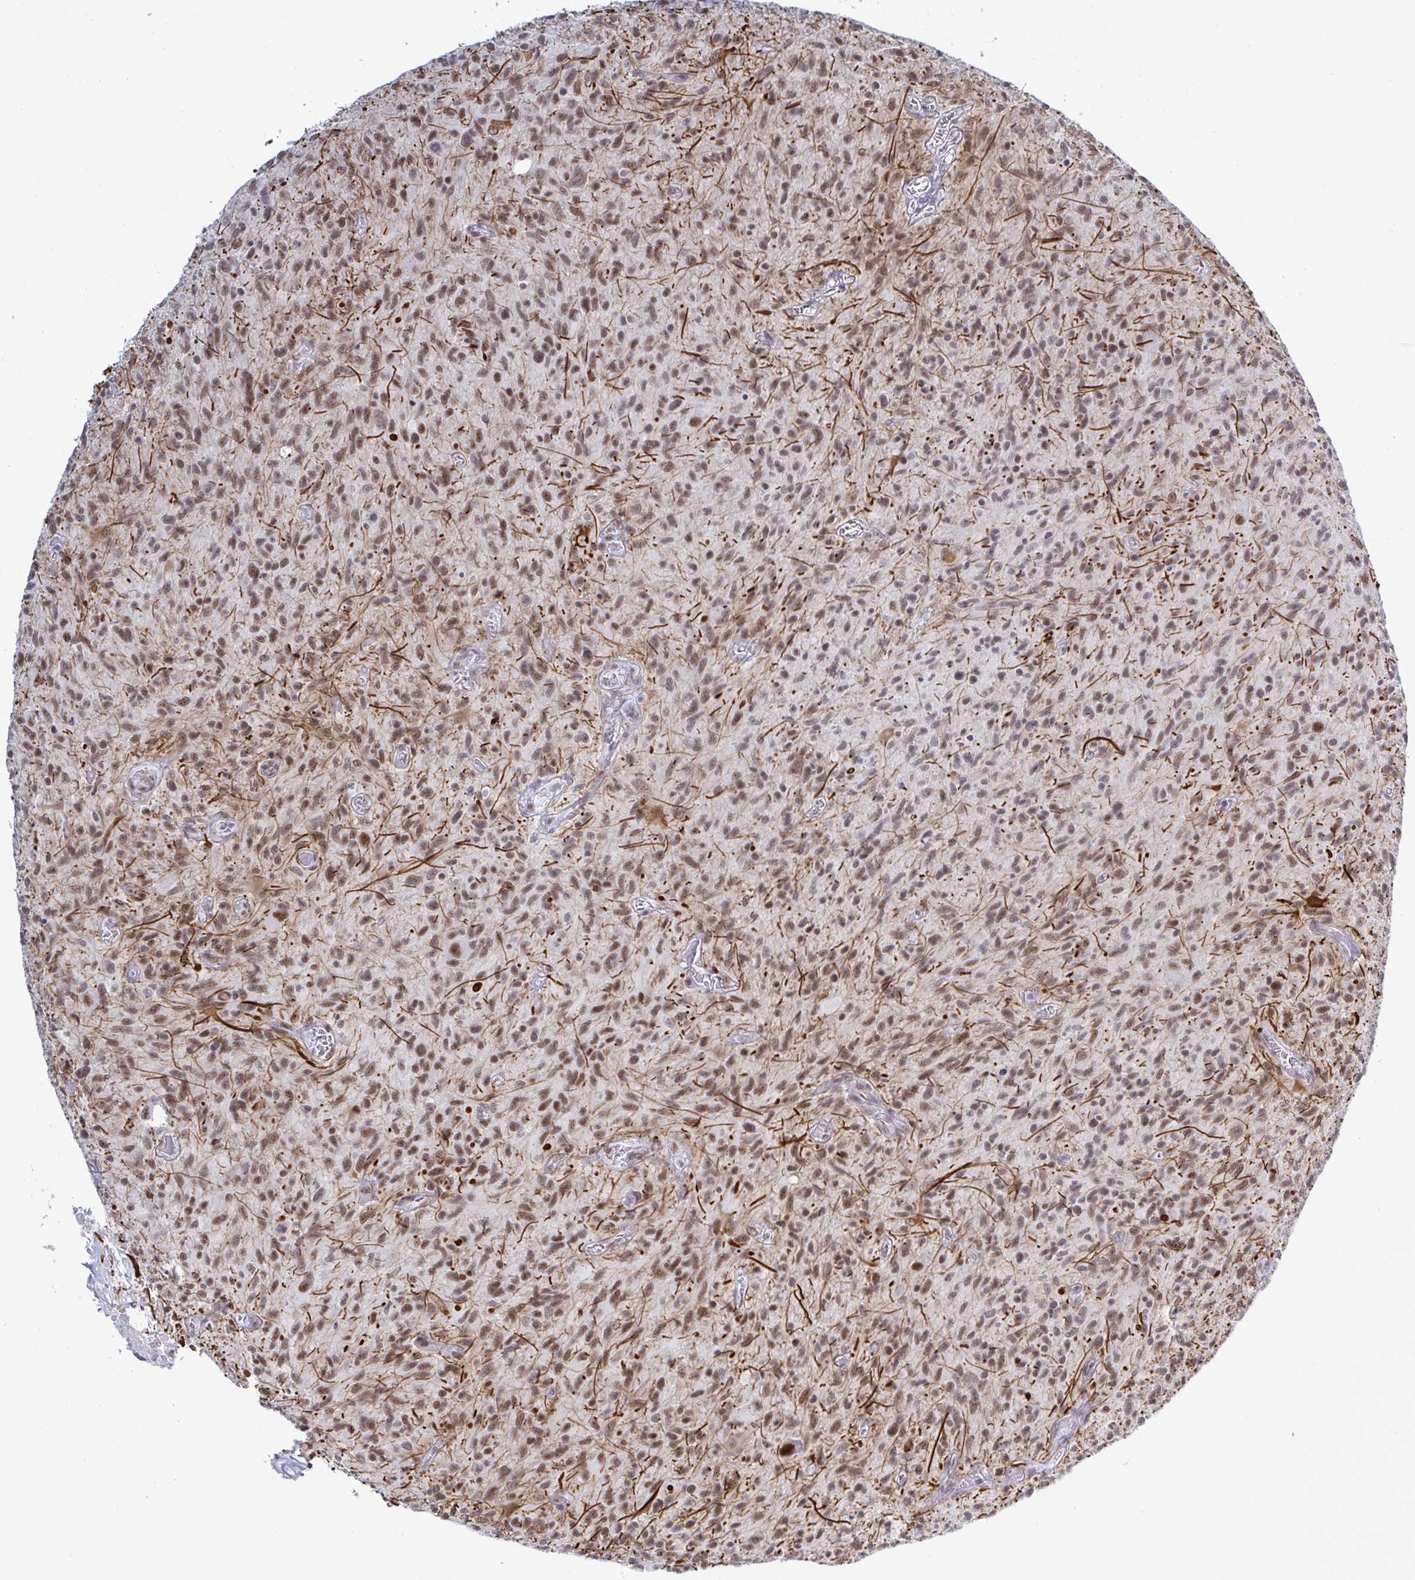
{"staining": {"intensity": "moderate", "quantity": ">75%", "location": "cytoplasmic/membranous,nuclear"}, "tissue": "glioma", "cell_type": "Tumor cells", "image_type": "cancer", "snomed": [{"axis": "morphology", "description": "Glioma, malignant, High grade"}, {"axis": "topography", "description": "Brain"}], "caption": "DAB (3,3'-diaminobenzidine) immunohistochemical staining of malignant glioma (high-grade) displays moderate cytoplasmic/membranous and nuclear protein expression in approximately >75% of tumor cells.", "gene": "PPP1R10", "patient": {"sex": "male", "age": 75}}